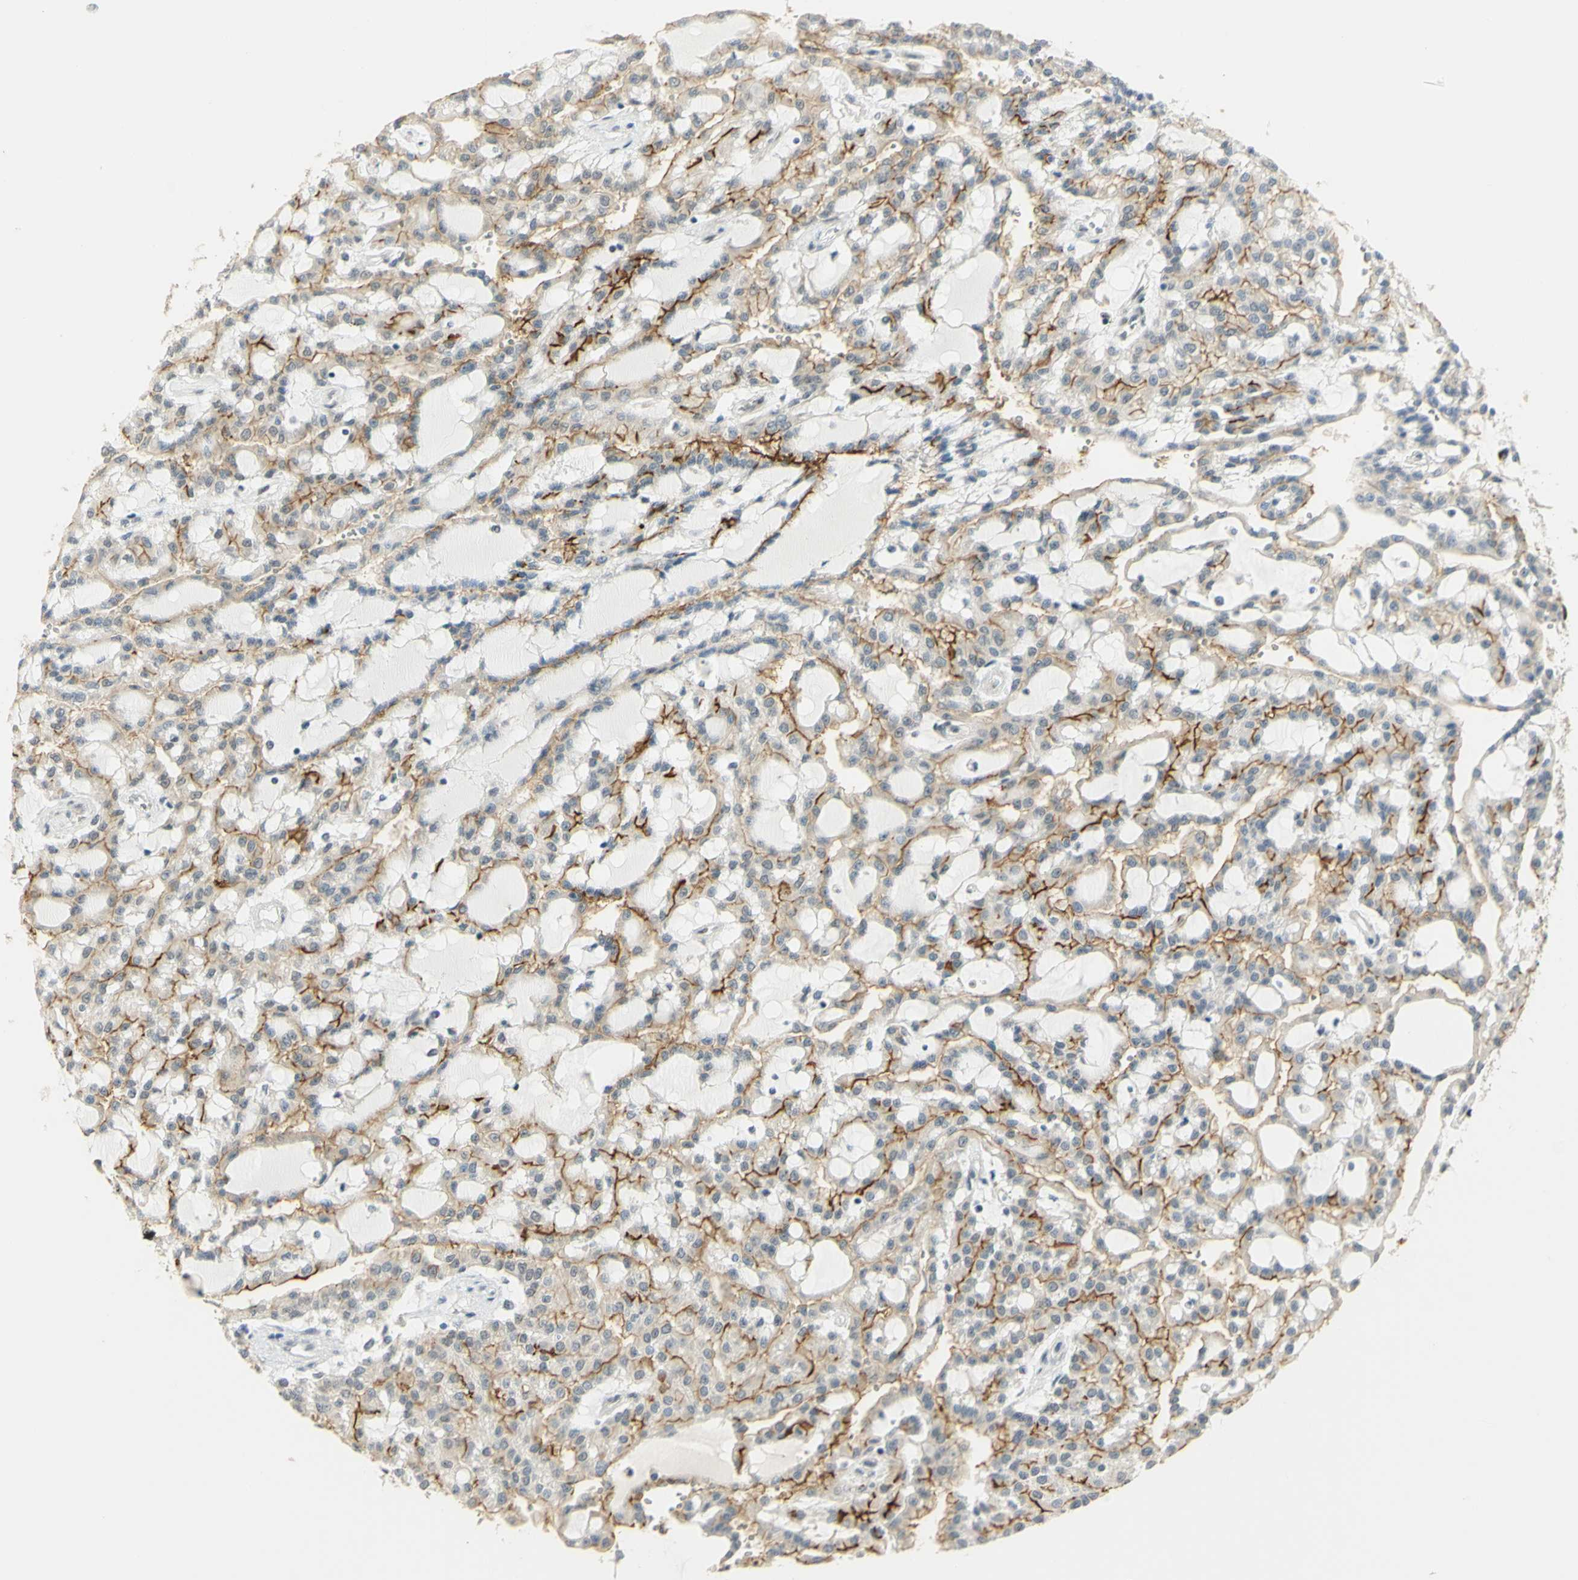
{"staining": {"intensity": "moderate", "quantity": "25%-75%", "location": "cytoplasmic/membranous"}, "tissue": "renal cancer", "cell_type": "Tumor cells", "image_type": "cancer", "snomed": [{"axis": "morphology", "description": "Adenocarcinoma, NOS"}, {"axis": "topography", "description": "Kidney"}], "caption": "Human renal cancer stained with a protein marker displays moderate staining in tumor cells.", "gene": "DDX1", "patient": {"sex": "male", "age": 63}}